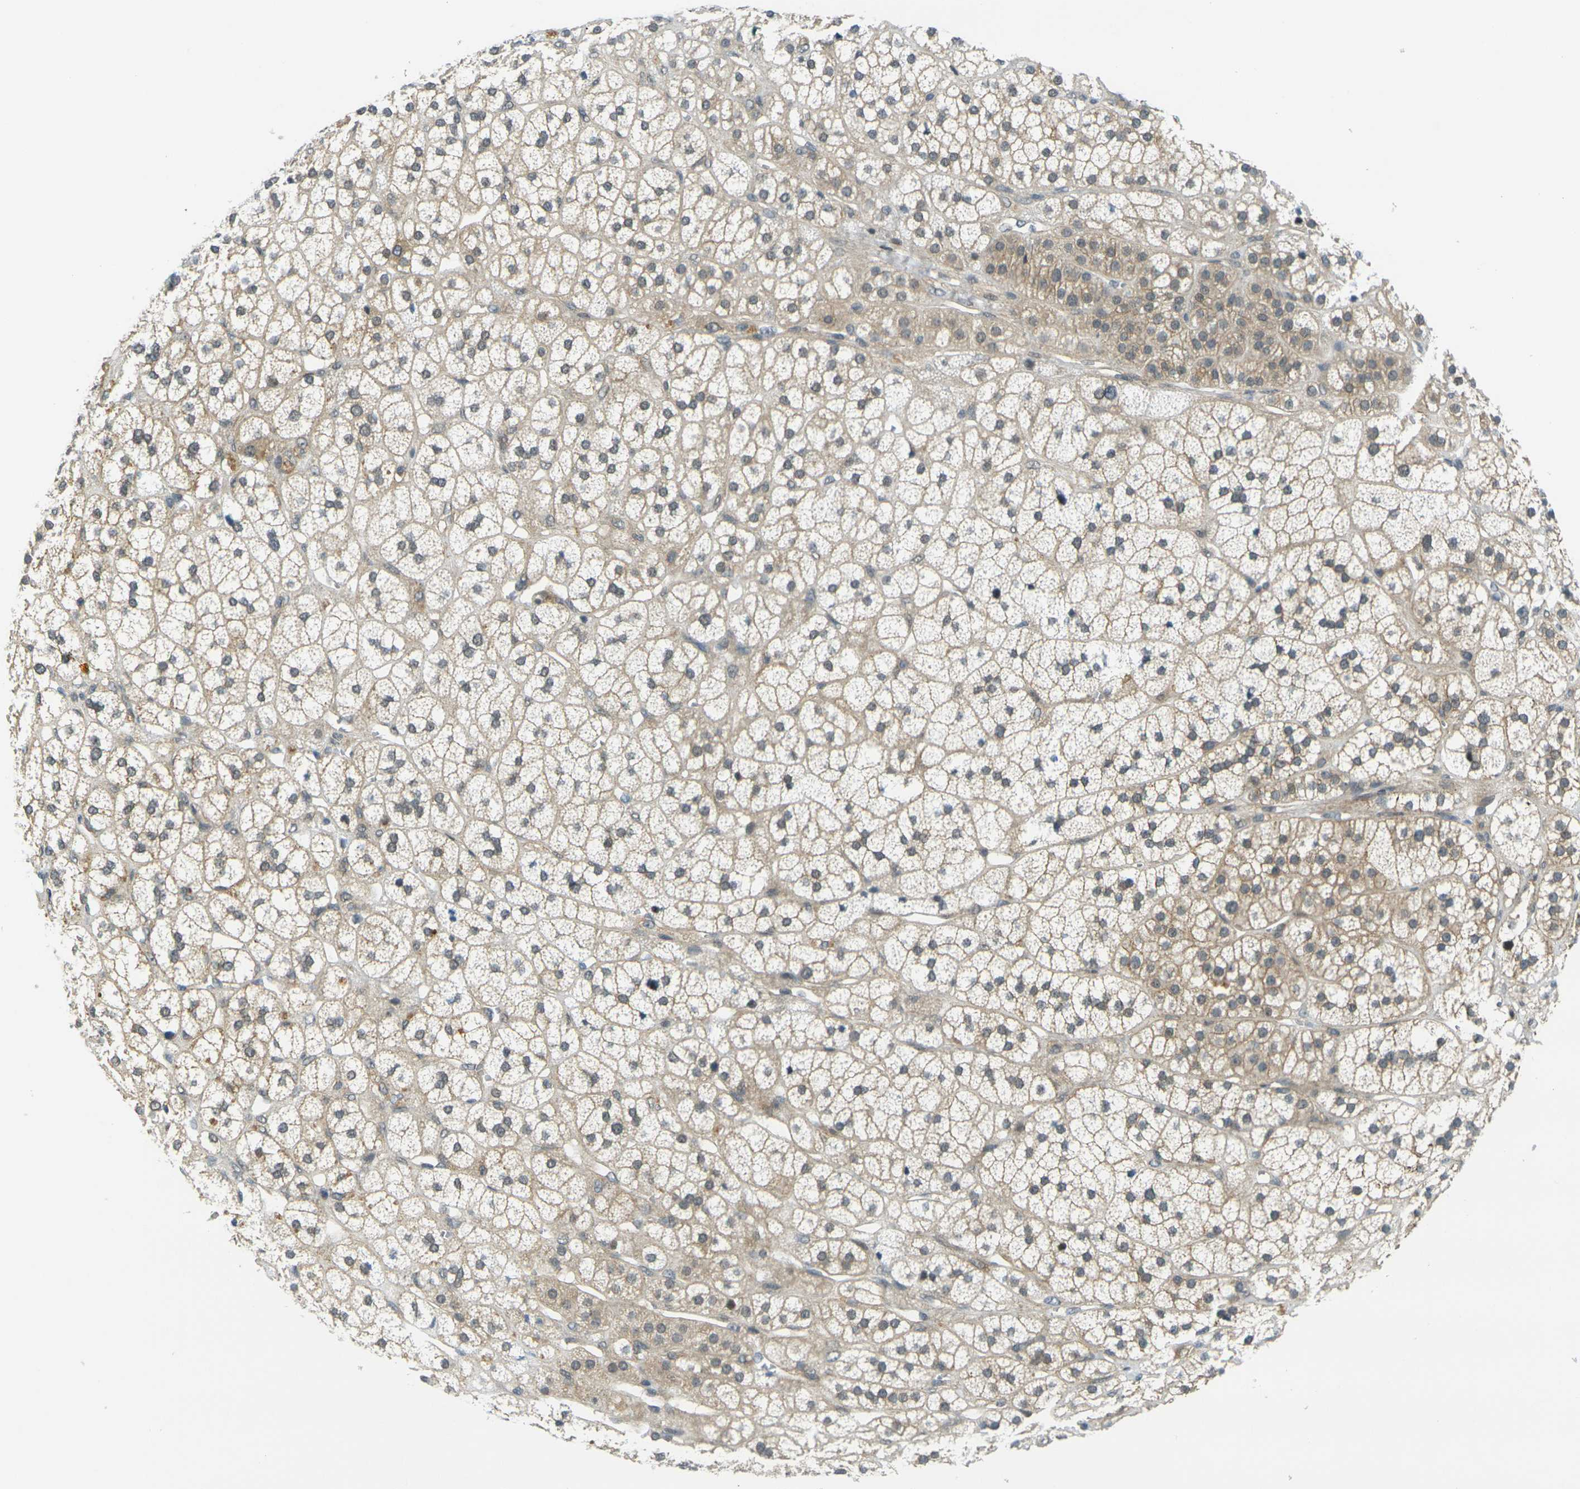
{"staining": {"intensity": "moderate", "quantity": ">75%", "location": "cytoplasmic/membranous,nuclear"}, "tissue": "adrenal gland", "cell_type": "Glandular cells", "image_type": "normal", "snomed": [{"axis": "morphology", "description": "Normal tissue, NOS"}, {"axis": "topography", "description": "Adrenal gland"}], "caption": "Adrenal gland stained with a protein marker displays moderate staining in glandular cells.", "gene": "KCTD10", "patient": {"sex": "male", "age": 56}}